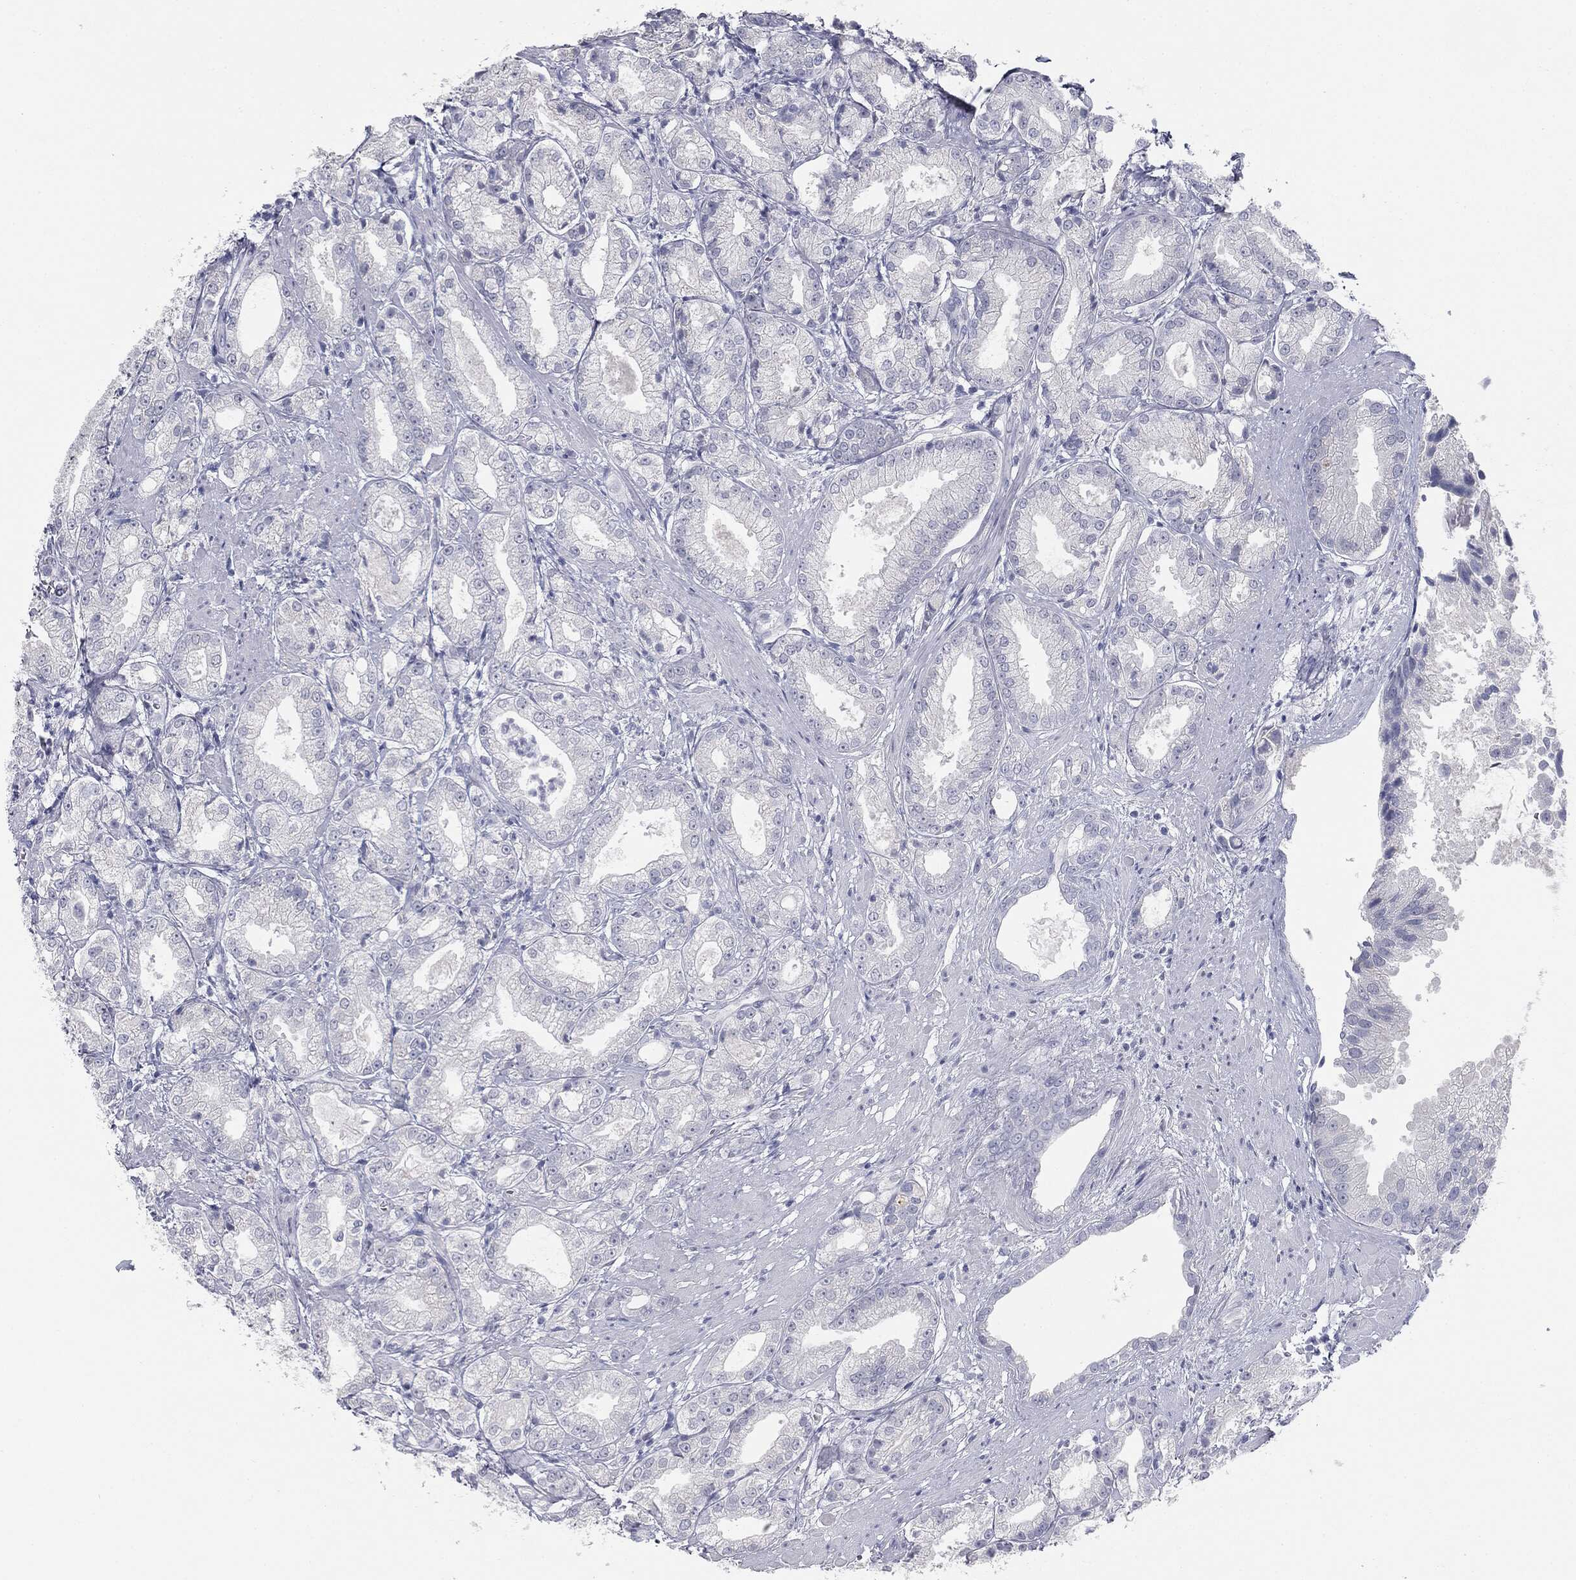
{"staining": {"intensity": "negative", "quantity": "none", "location": "none"}, "tissue": "prostate cancer", "cell_type": "Tumor cells", "image_type": "cancer", "snomed": [{"axis": "morphology", "description": "Adenocarcinoma, High grade"}, {"axis": "topography", "description": "Prostate"}], "caption": "Protein analysis of prostate cancer displays no significant positivity in tumor cells.", "gene": "MUC5AC", "patient": {"sex": "male", "age": 61}}